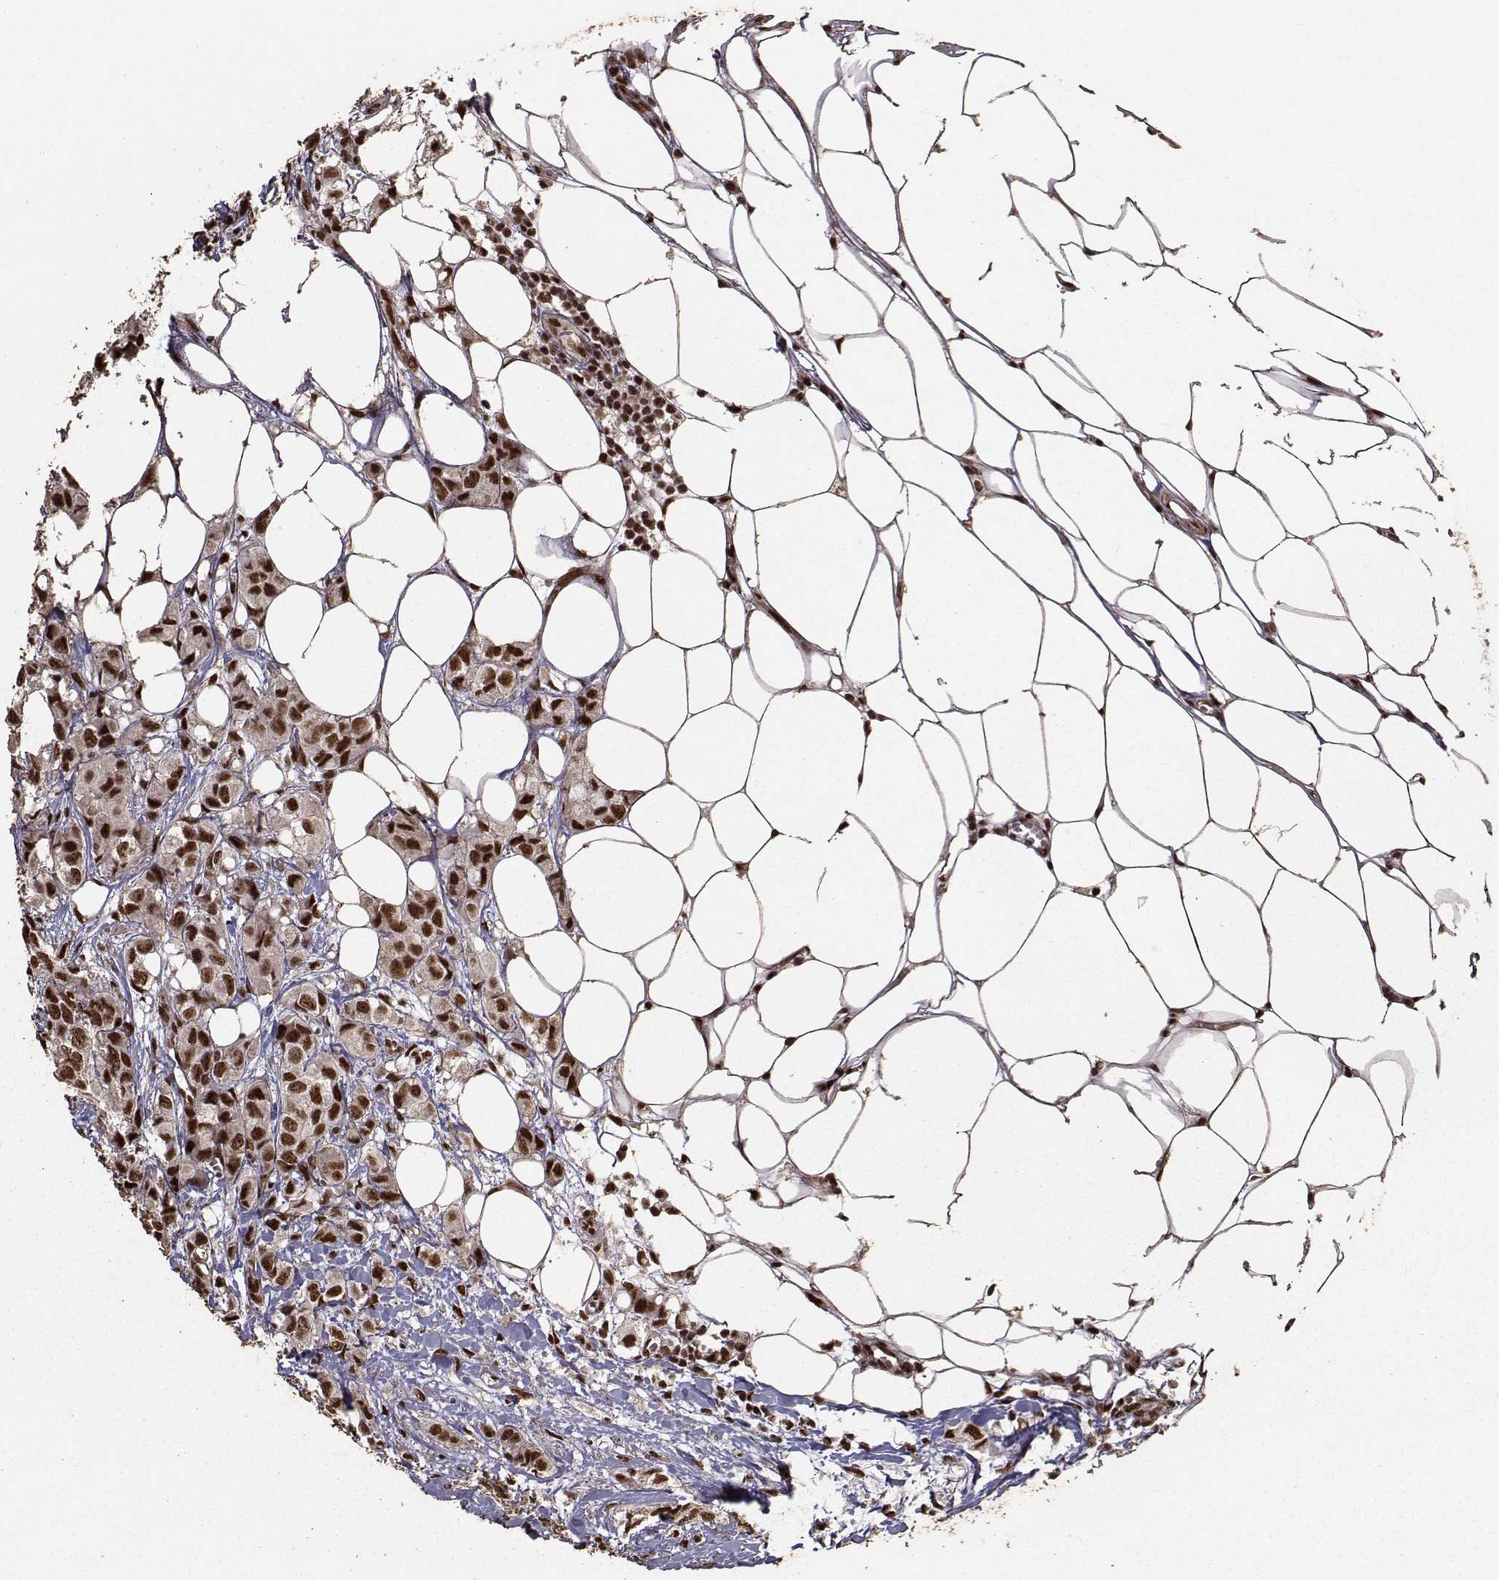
{"staining": {"intensity": "strong", "quantity": ">75%", "location": "cytoplasmic/membranous,nuclear"}, "tissue": "breast cancer", "cell_type": "Tumor cells", "image_type": "cancer", "snomed": [{"axis": "morphology", "description": "Duct carcinoma"}, {"axis": "topography", "description": "Breast"}], "caption": "IHC staining of invasive ductal carcinoma (breast), which shows high levels of strong cytoplasmic/membranous and nuclear expression in about >75% of tumor cells indicating strong cytoplasmic/membranous and nuclear protein positivity. The staining was performed using DAB (brown) for protein detection and nuclei were counterstained in hematoxylin (blue).", "gene": "SF1", "patient": {"sex": "female", "age": 85}}